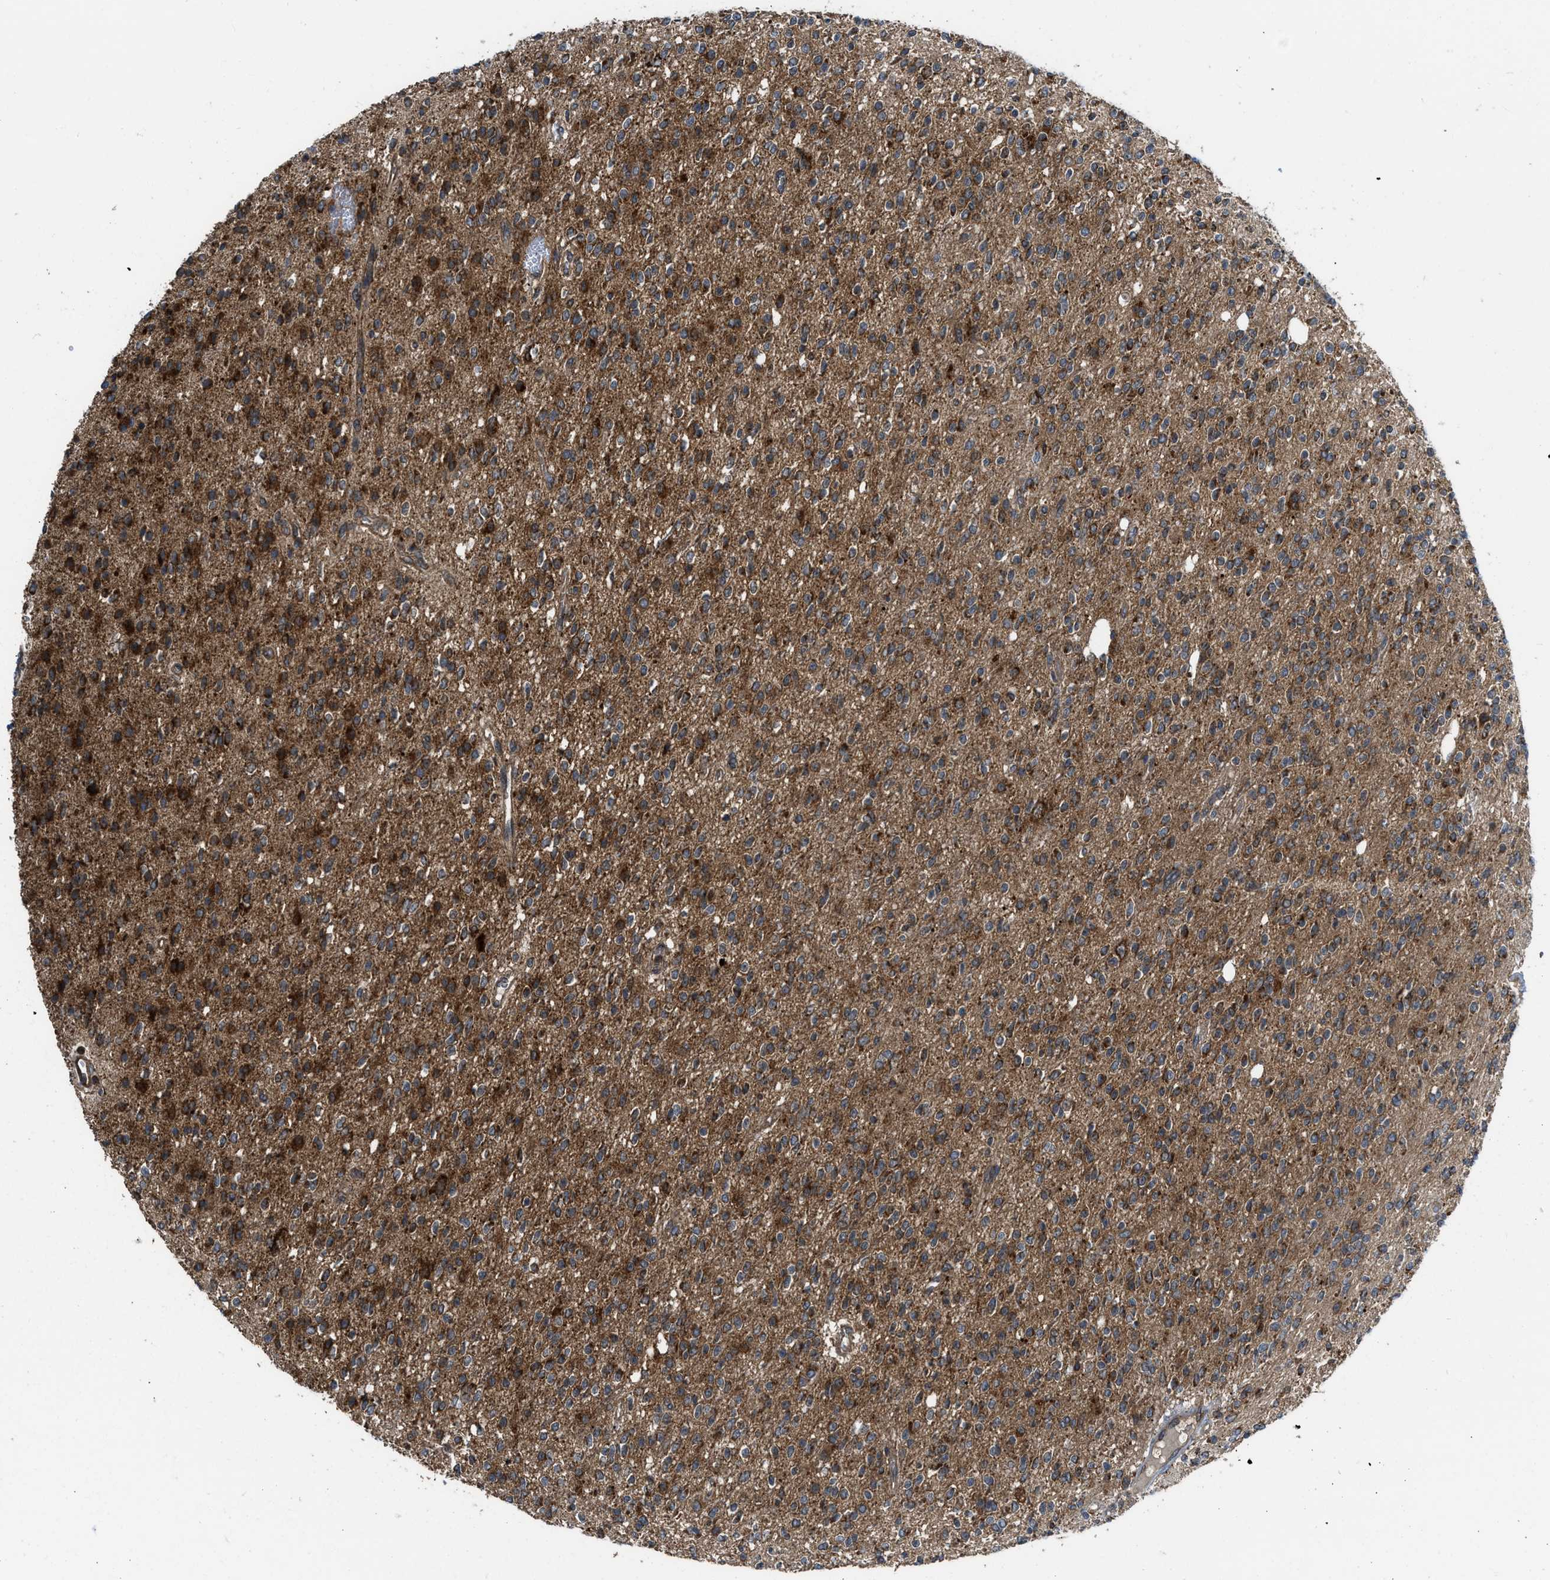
{"staining": {"intensity": "strong", "quantity": ">75%", "location": "cytoplasmic/membranous"}, "tissue": "glioma", "cell_type": "Tumor cells", "image_type": "cancer", "snomed": [{"axis": "morphology", "description": "Glioma, malignant, High grade"}, {"axis": "topography", "description": "Brain"}], "caption": "Protein staining demonstrates strong cytoplasmic/membranous positivity in about >75% of tumor cells in high-grade glioma (malignant). (Brightfield microscopy of DAB IHC at high magnification).", "gene": "SESN2", "patient": {"sex": "male", "age": 34}}